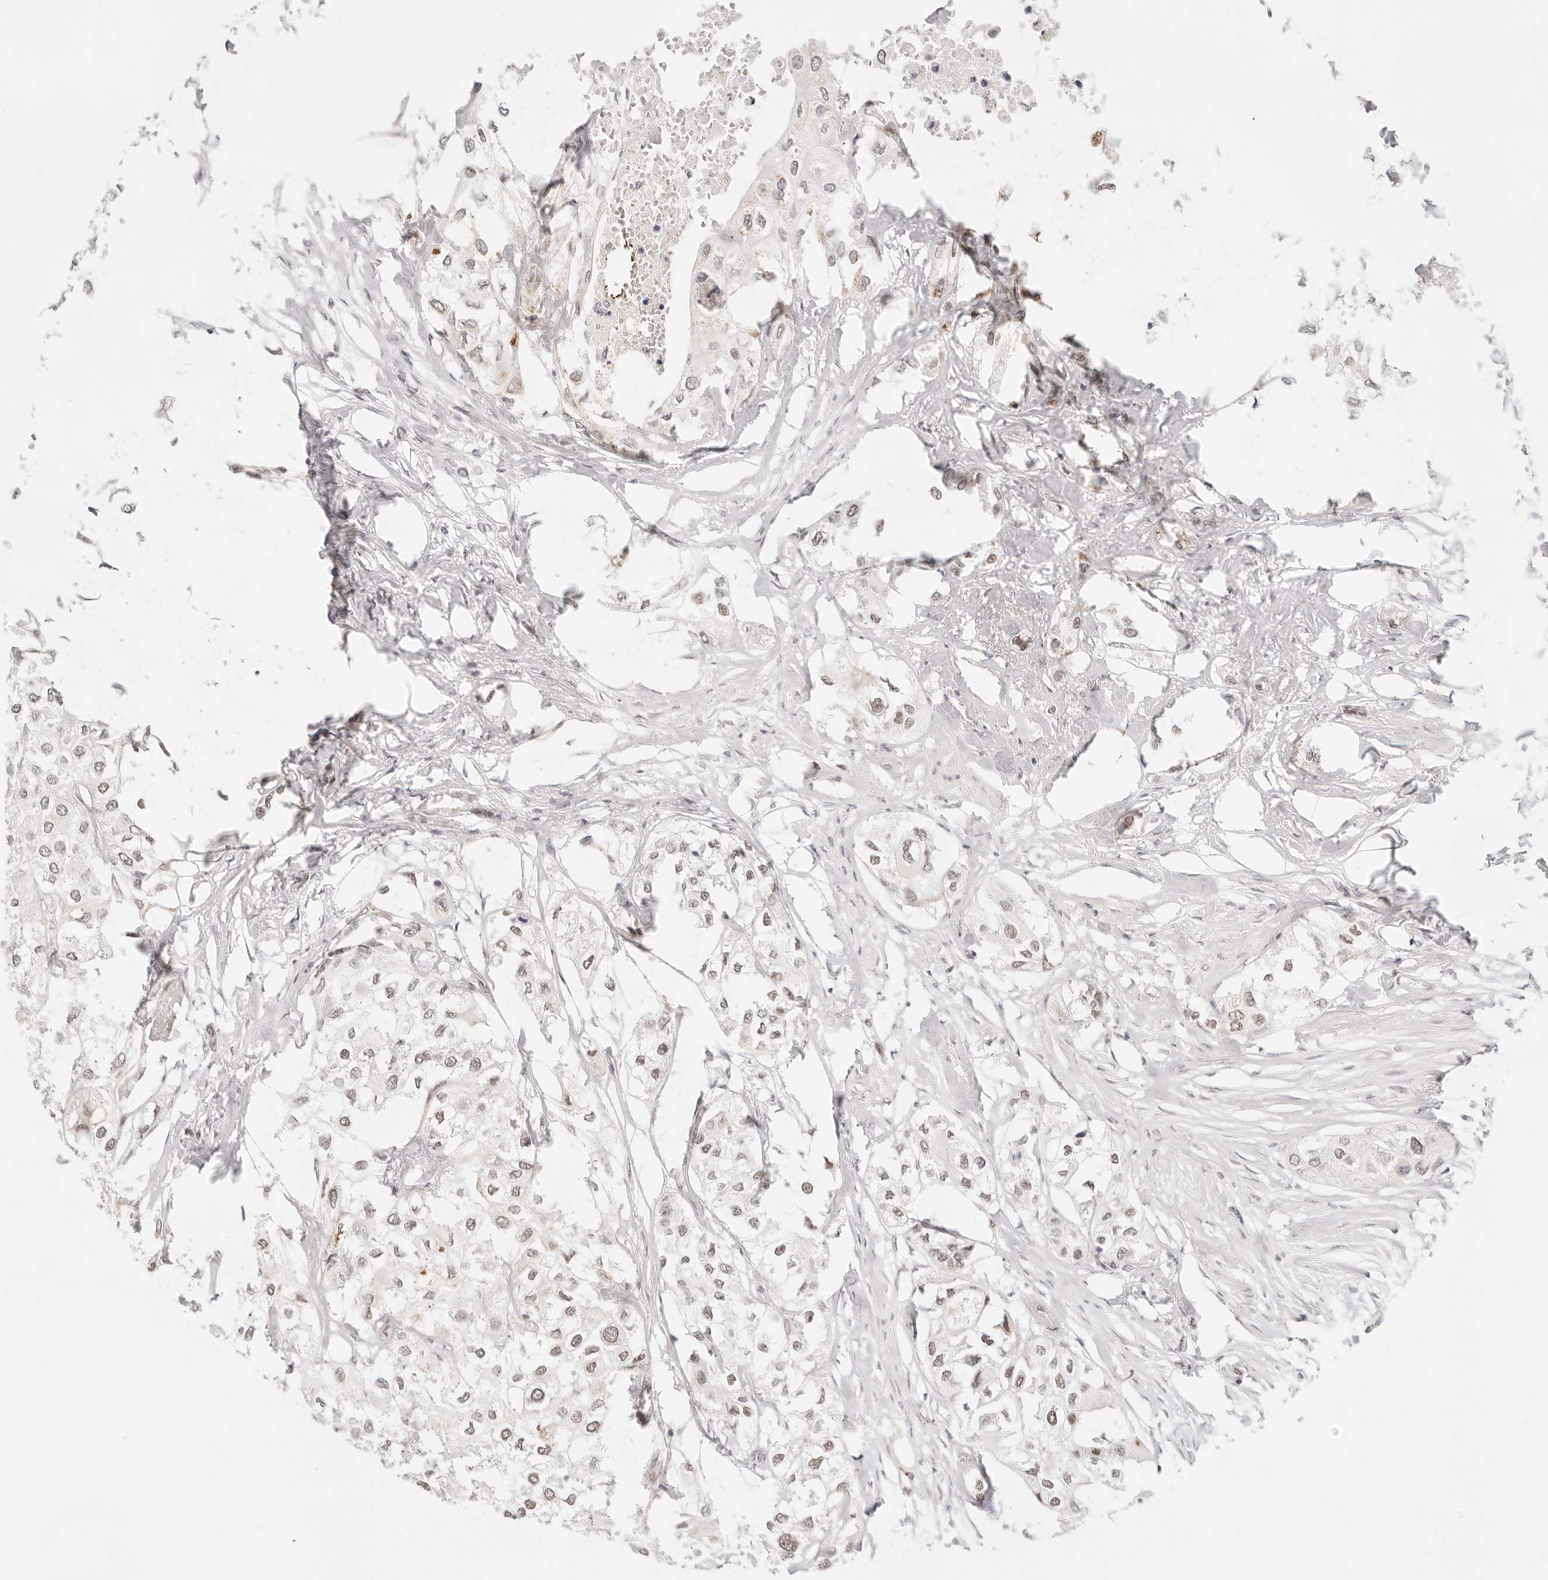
{"staining": {"intensity": "weak", "quantity": "25%-75%", "location": "nuclear"}, "tissue": "urothelial cancer", "cell_type": "Tumor cells", "image_type": "cancer", "snomed": [{"axis": "morphology", "description": "Urothelial carcinoma, High grade"}, {"axis": "topography", "description": "Urinary bladder"}], "caption": "Immunohistochemistry (IHC) of human urothelial cancer displays low levels of weak nuclear positivity in about 25%-75% of tumor cells.", "gene": "ZC3H11A", "patient": {"sex": "male", "age": 64}}